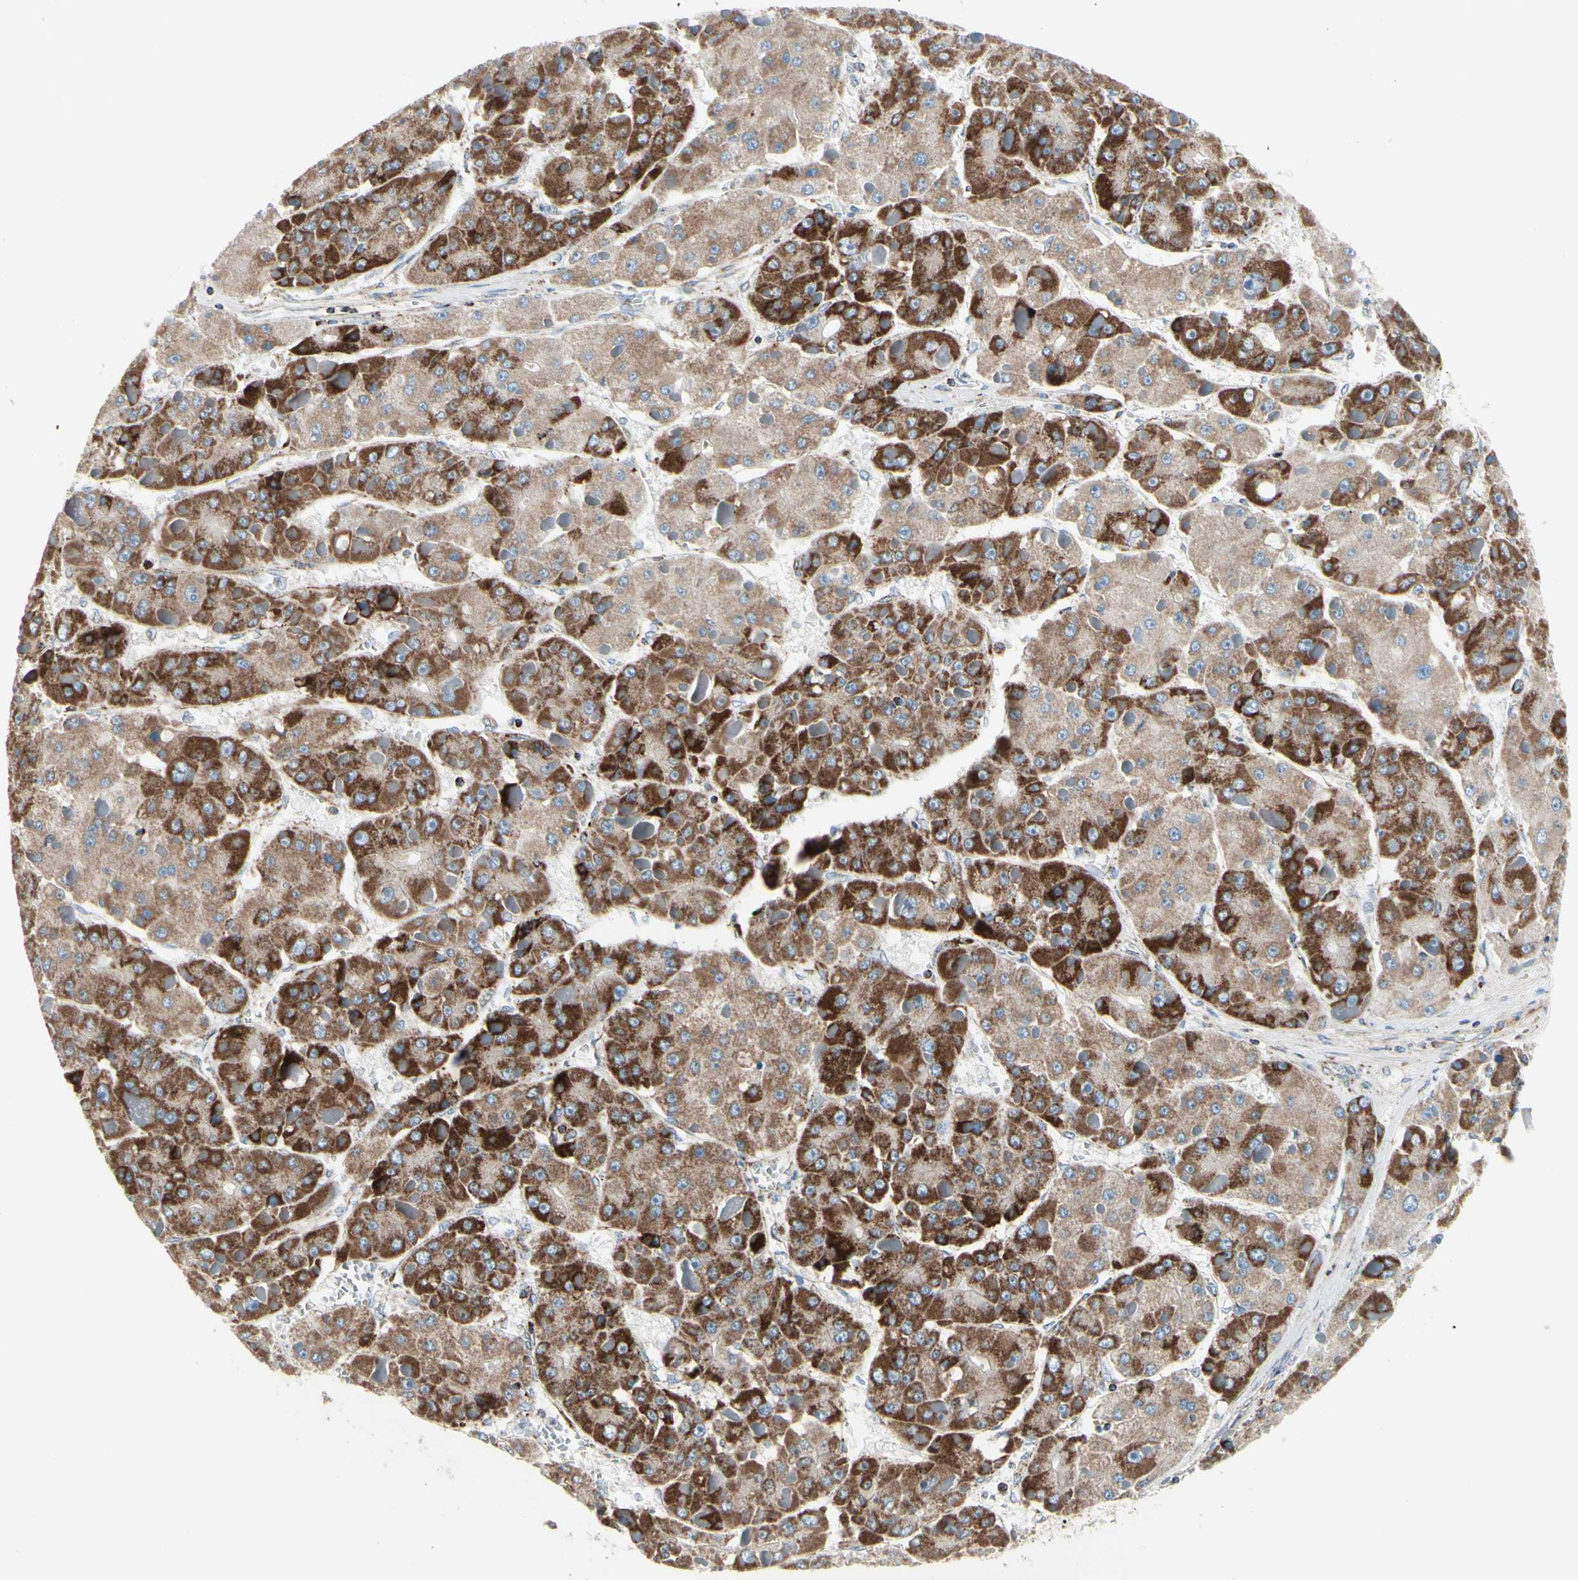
{"staining": {"intensity": "moderate", "quantity": "25%-75%", "location": "cytoplasmic/membranous"}, "tissue": "liver cancer", "cell_type": "Tumor cells", "image_type": "cancer", "snomed": [{"axis": "morphology", "description": "Carcinoma, Hepatocellular, NOS"}, {"axis": "topography", "description": "Liver"}], "caption": "About 25%-75% of tumor cells in liver hepatocellular carcinoma display moderate cytoplasmic/membranous protein expression as visualized by brown immunohistochemical staining.", "gene": "FAM171B", "patient": {"sex": "female", "age": 73}}